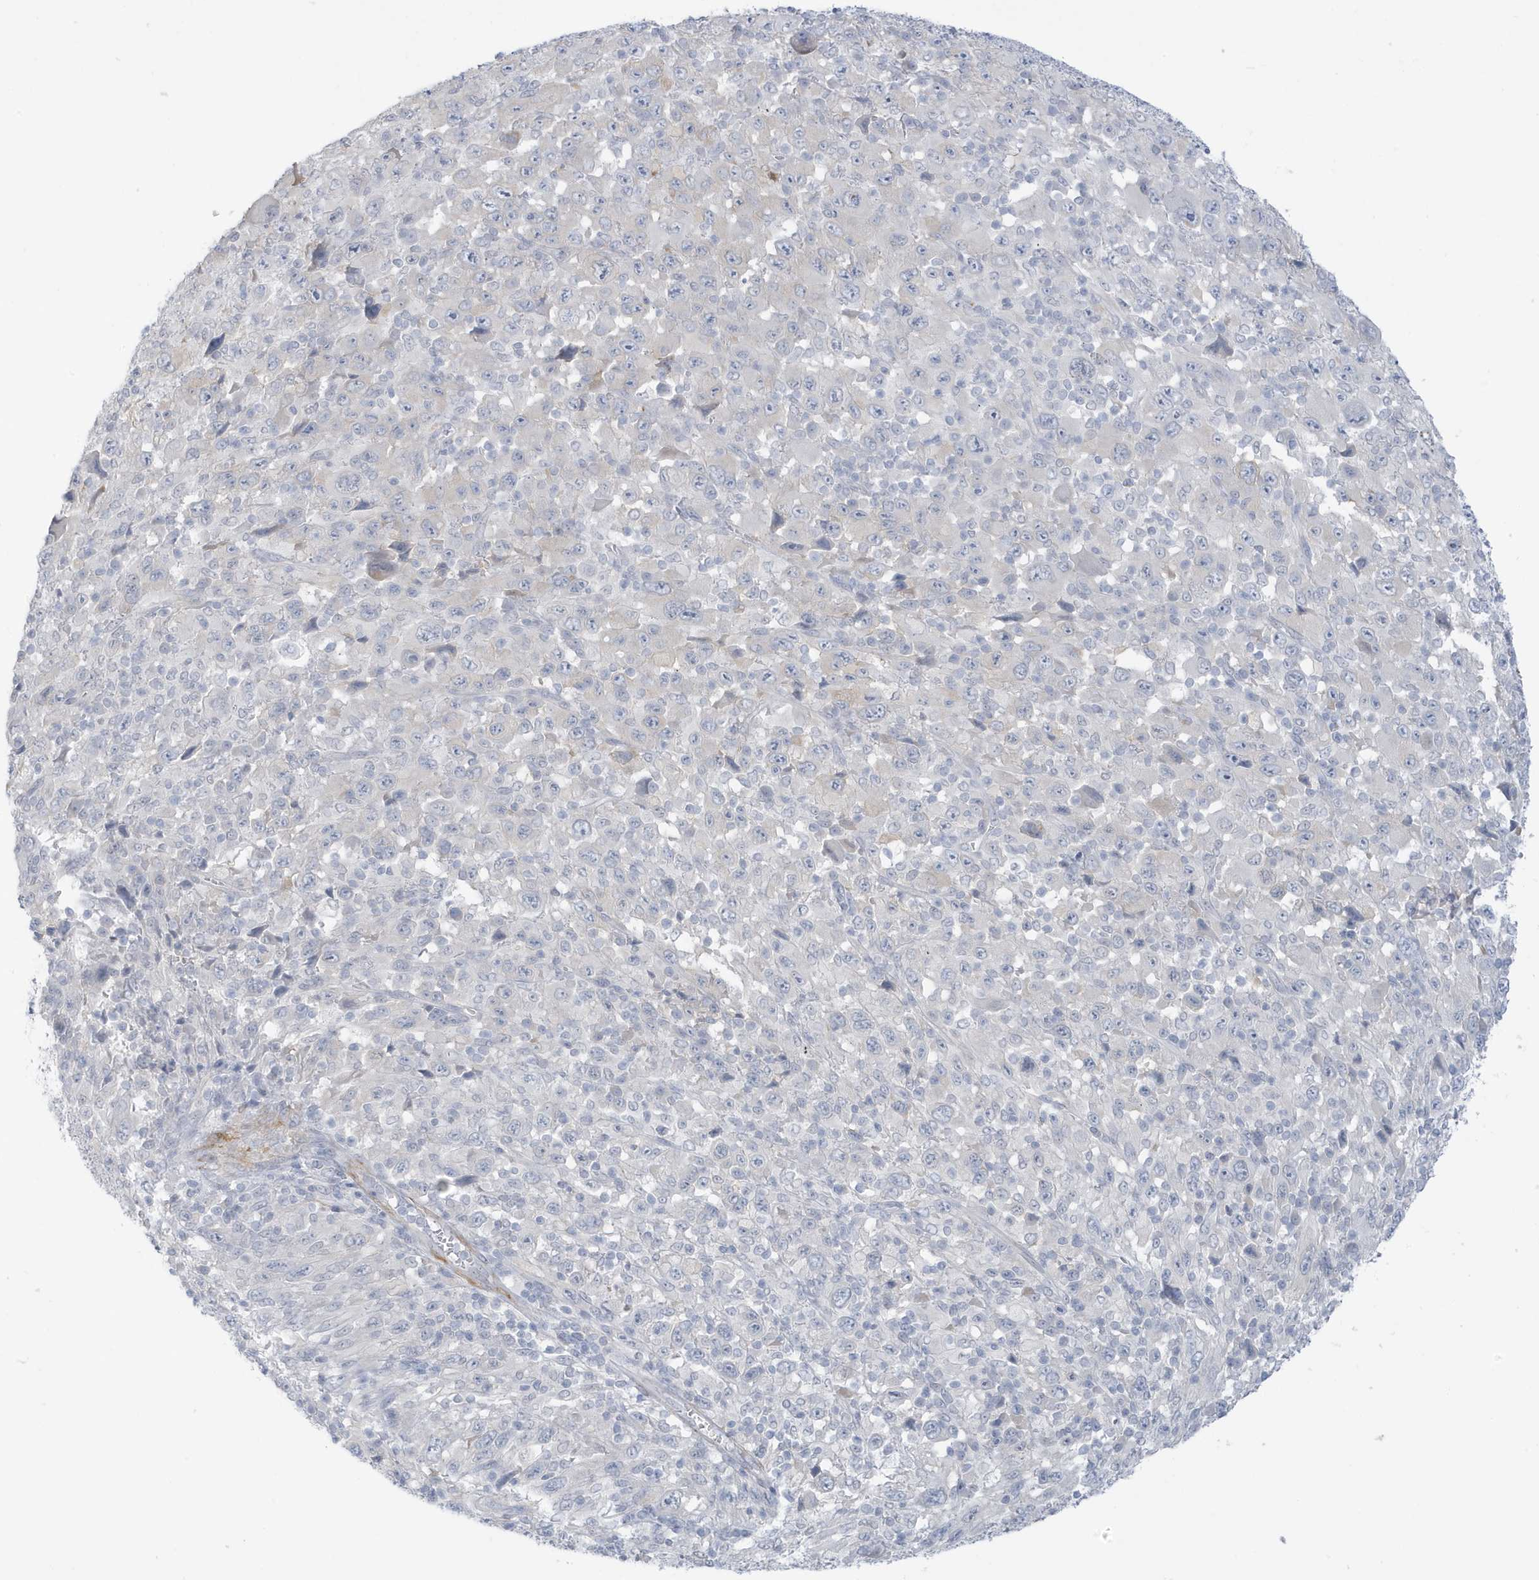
{"staining": {"intensity": "negative", "quantity": "none", "location": "none"}, "tissue": "melanoma", "cell_type": "Tumor cells", "image_type": "cancer", "snomed": [{"axis": "morphology", "description": "Malignant melanoma, Metastatic site"}, {"axis": "topography", "description": "Skin"}], "caption": "DAB (3,3'-diaminobenzidine) immunohistochemical staining of human malignant melanoma (metastatic site) shows no significant staining in tumor cells. (Brightfield microscopy of DAB immunohistochemistry (IHC) at high magnification).", "gene": "PERM1", "patient": {"sex": "female", "age": 56}}